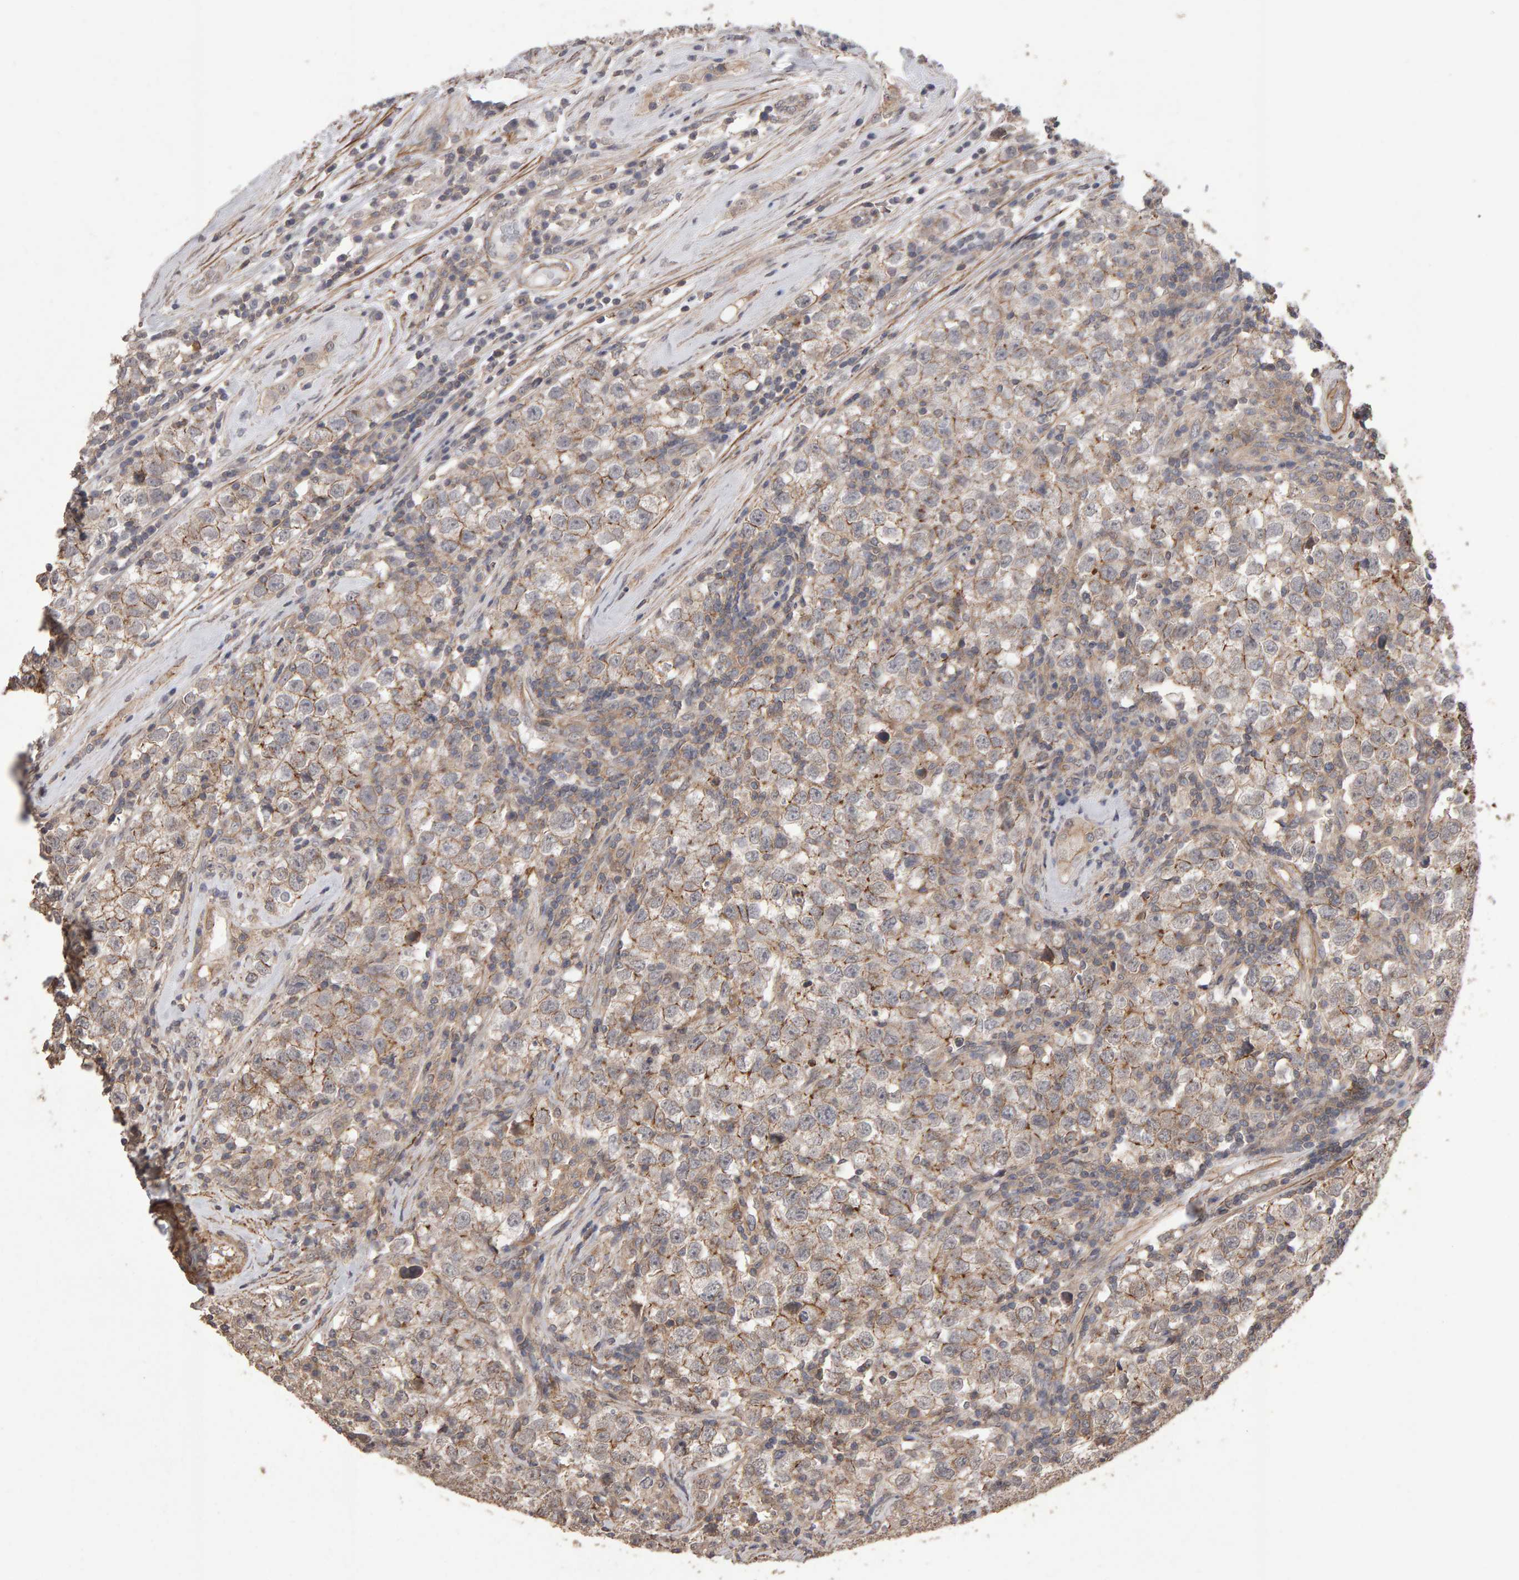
{"staining": {"intensity": "moderate", "quantity": "25%-75%", "location": "cytoplasmic/membranous"}, "tissue": "testis cancer", "cell_type": "Tumor cells", "image_type": "cancer", "snomed": [{"axis": "morphology", "description": "Seminoma, NOS"}, {"axis": "morphology", "description": "Carcinoma, Embryonal, NOS"}, {"axis": "topography", "description": "Testis"}], "caption": "The immunohistochemical stain highlights moderate cytoplasmic/membranous positivity in tumor cells of testis cancer tissue. (DAB IHC with brightfield microscopy, high magnification).", "gene": "SCRIB", "patient": {"sex": "male", "age": 28}}